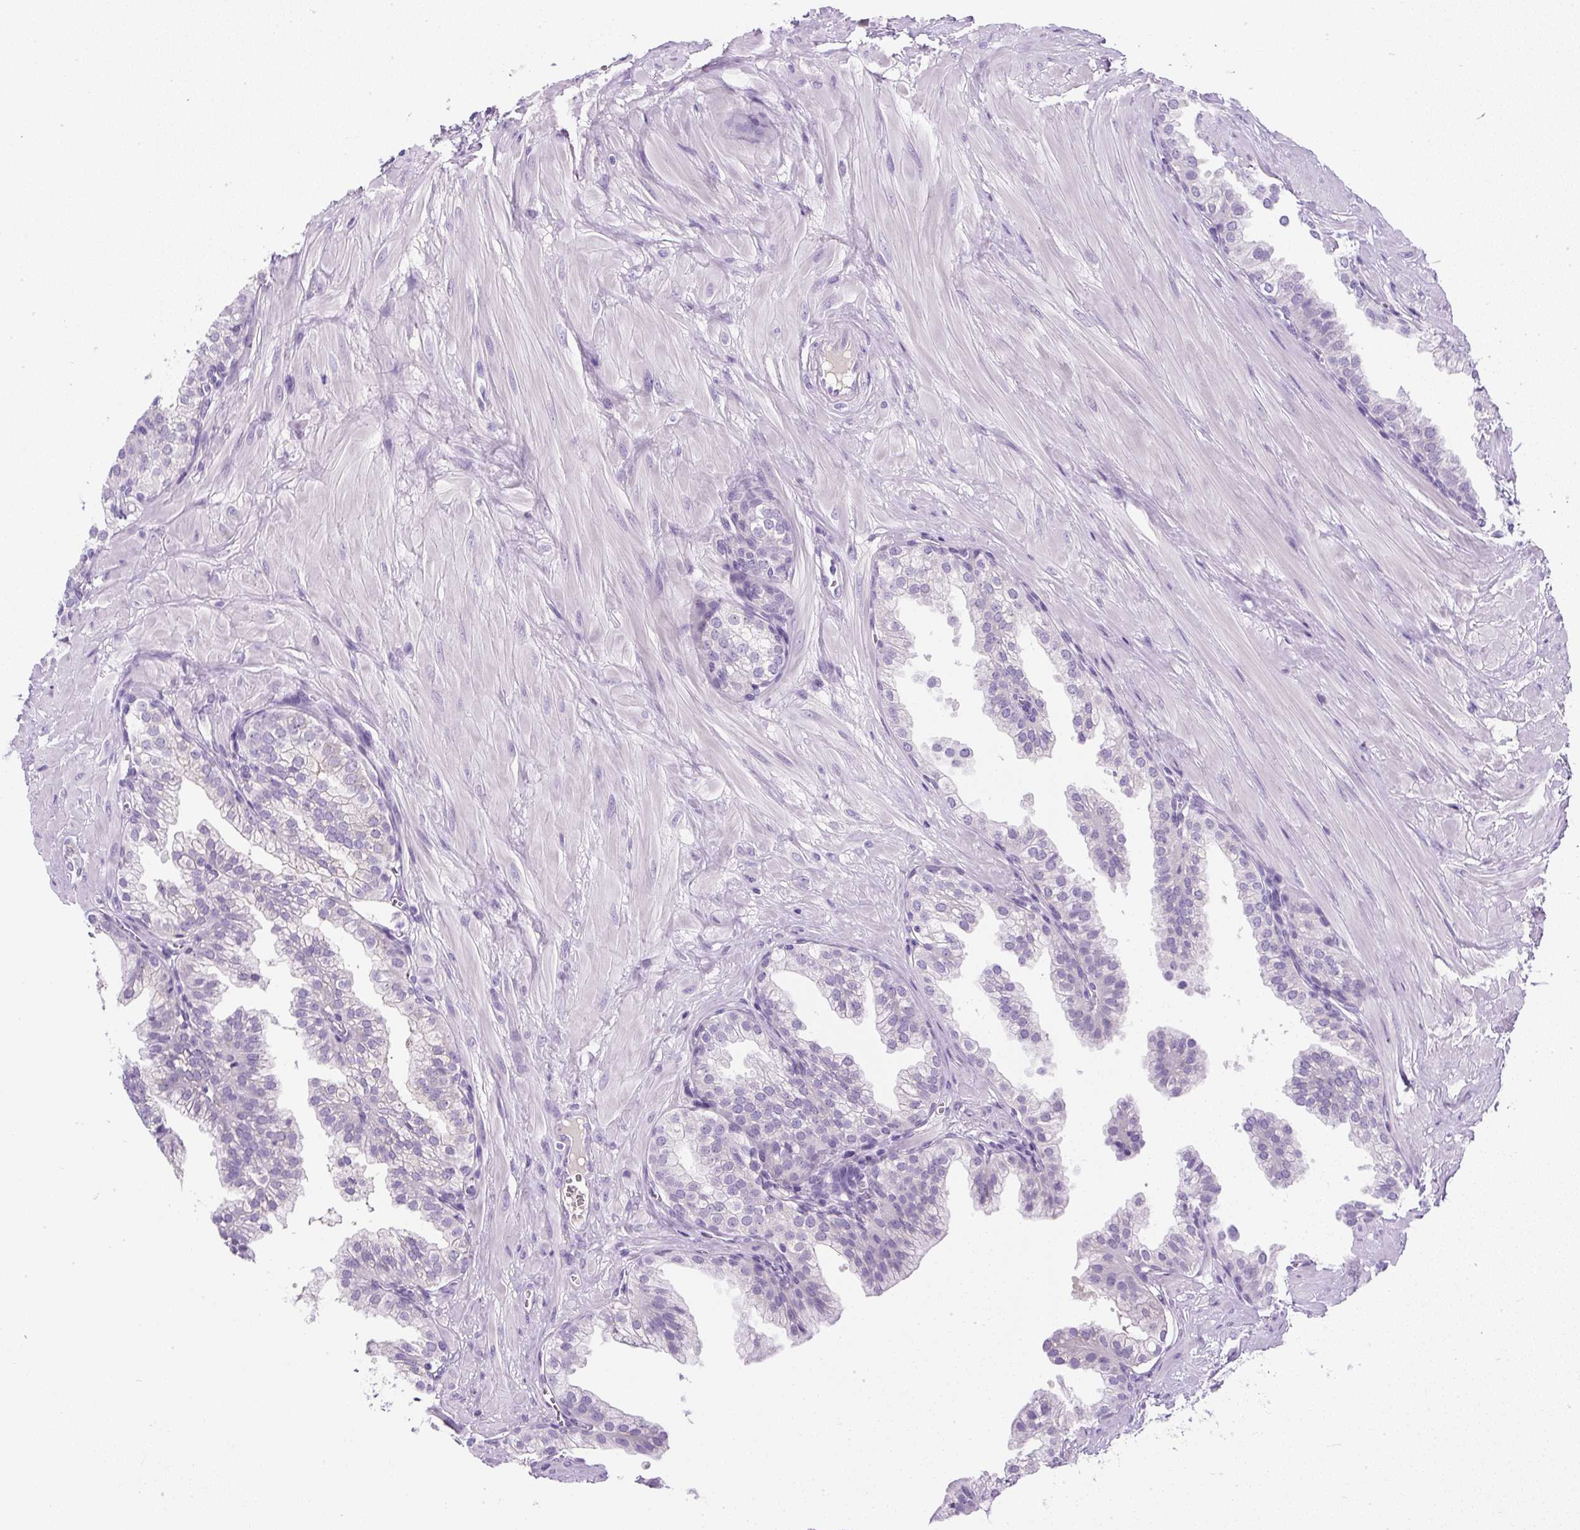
{"staining": {"intensity": "negative", "quantity": "none", "location": "none"}, "tissue": "prostate", "cell_type": "Glandular cells", "image_type": "normal", "snomed": [{"axis": "morphology", "description": "Normal tissue, NOS"}, {"axis": "topography", "description": "Prostate"}, {"axis": "topography", "description": "Peripheral nerve tissue"}], "caption": "Micrograph shows no significant protein staining in glandular cells of normal prostate.", "gene": "COL9A2", "patient": {"sex": "male", "age": 55}}